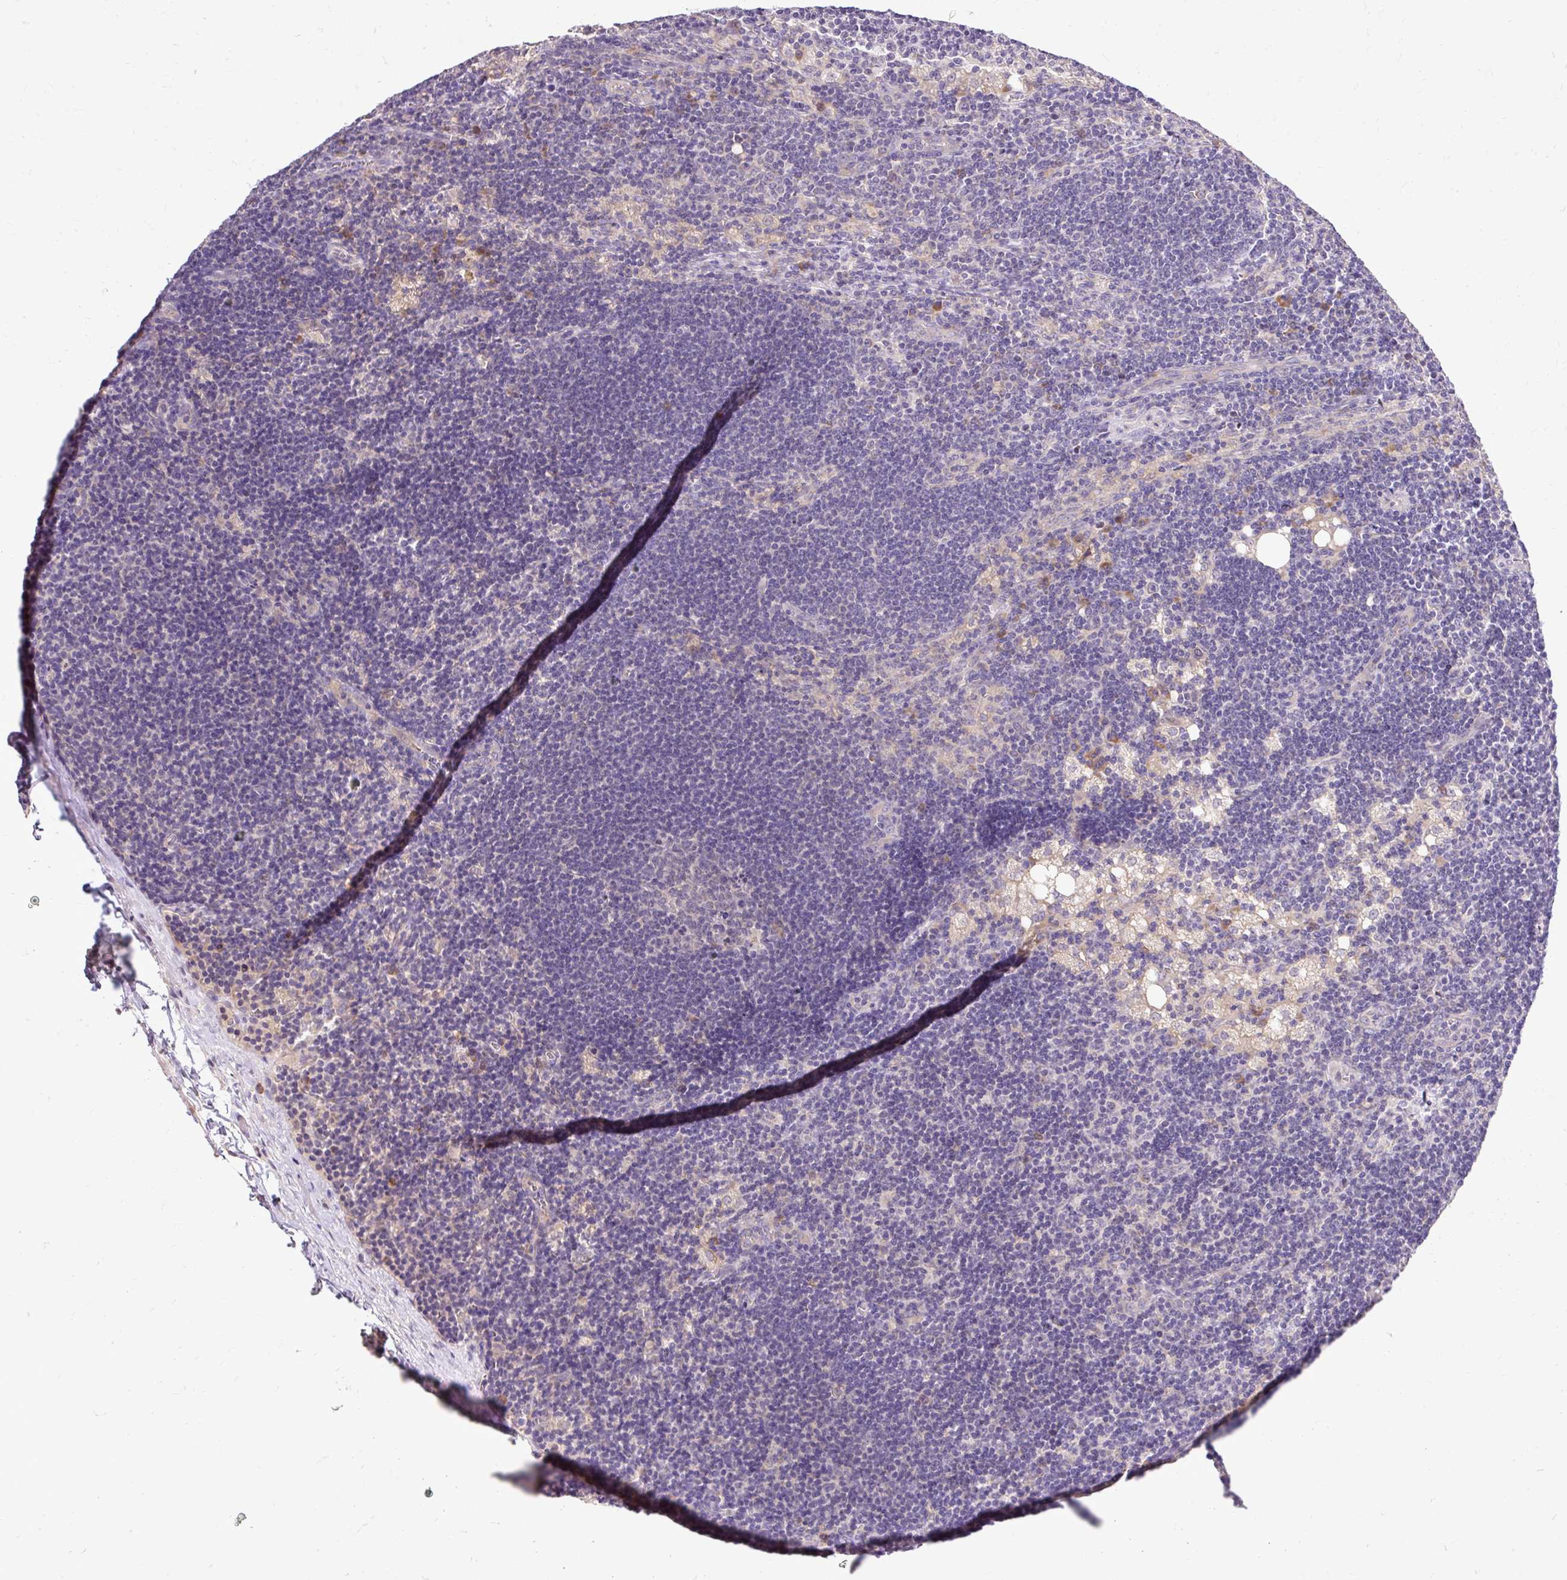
{"staining": {"intensity": "negative", "quantity": "none", "location": "none"}, "tissue": "lymph node", "cell_type": "Germinal center cells", "image_type": "normal", "snomed": [{"axis": "morphology", "description": "Normal tissue, NOS"}, {"axis": "topography", "description": "Lymph node"}], "caption": "Protein analysis of normal lymph node shows no significant expression in germinal center cells.", "gene": "SEC63", "patient": {"sex": "male", "age": 24}}